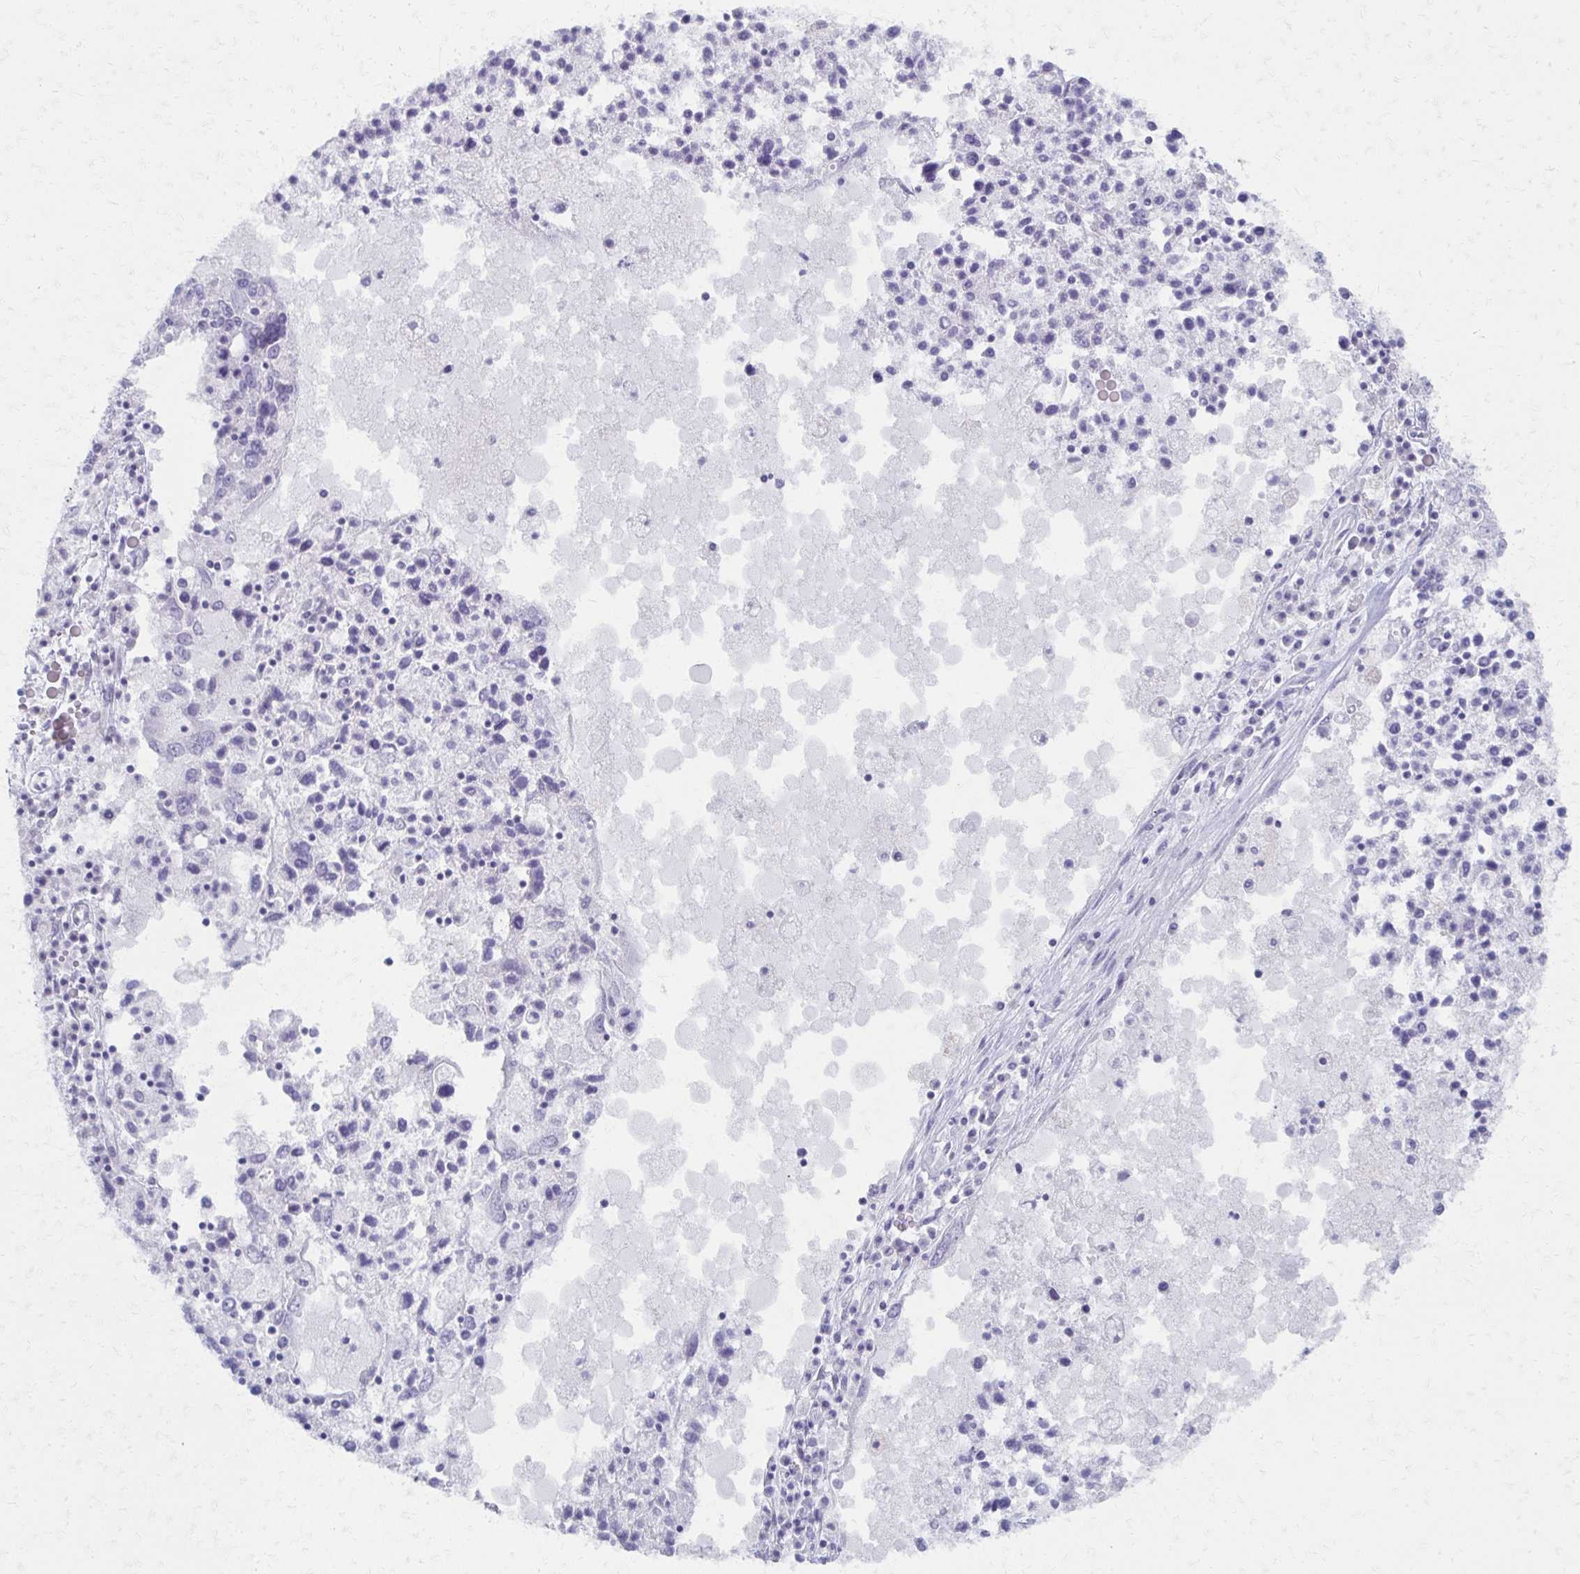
{"staining": {"intensity": "negative", "quantity": "none", "location": "none"}, "tissue": "ovarian cancer", "cell_type": "Tumor cells", "image_type": "cancer", "snomed": [{"axis": "morphology", "description": "Carcinoma, endometroid"}, {"axis": "topography", "description": "Ovary"}], "caption": "IHC histopathology image of human ovarian cancer (endometroid carcinoma) stained for a protein (brown), which exhibits no staining in tumor cells.", "gene": "MORC4", "patient": {"sex": "female", "age": 62}}